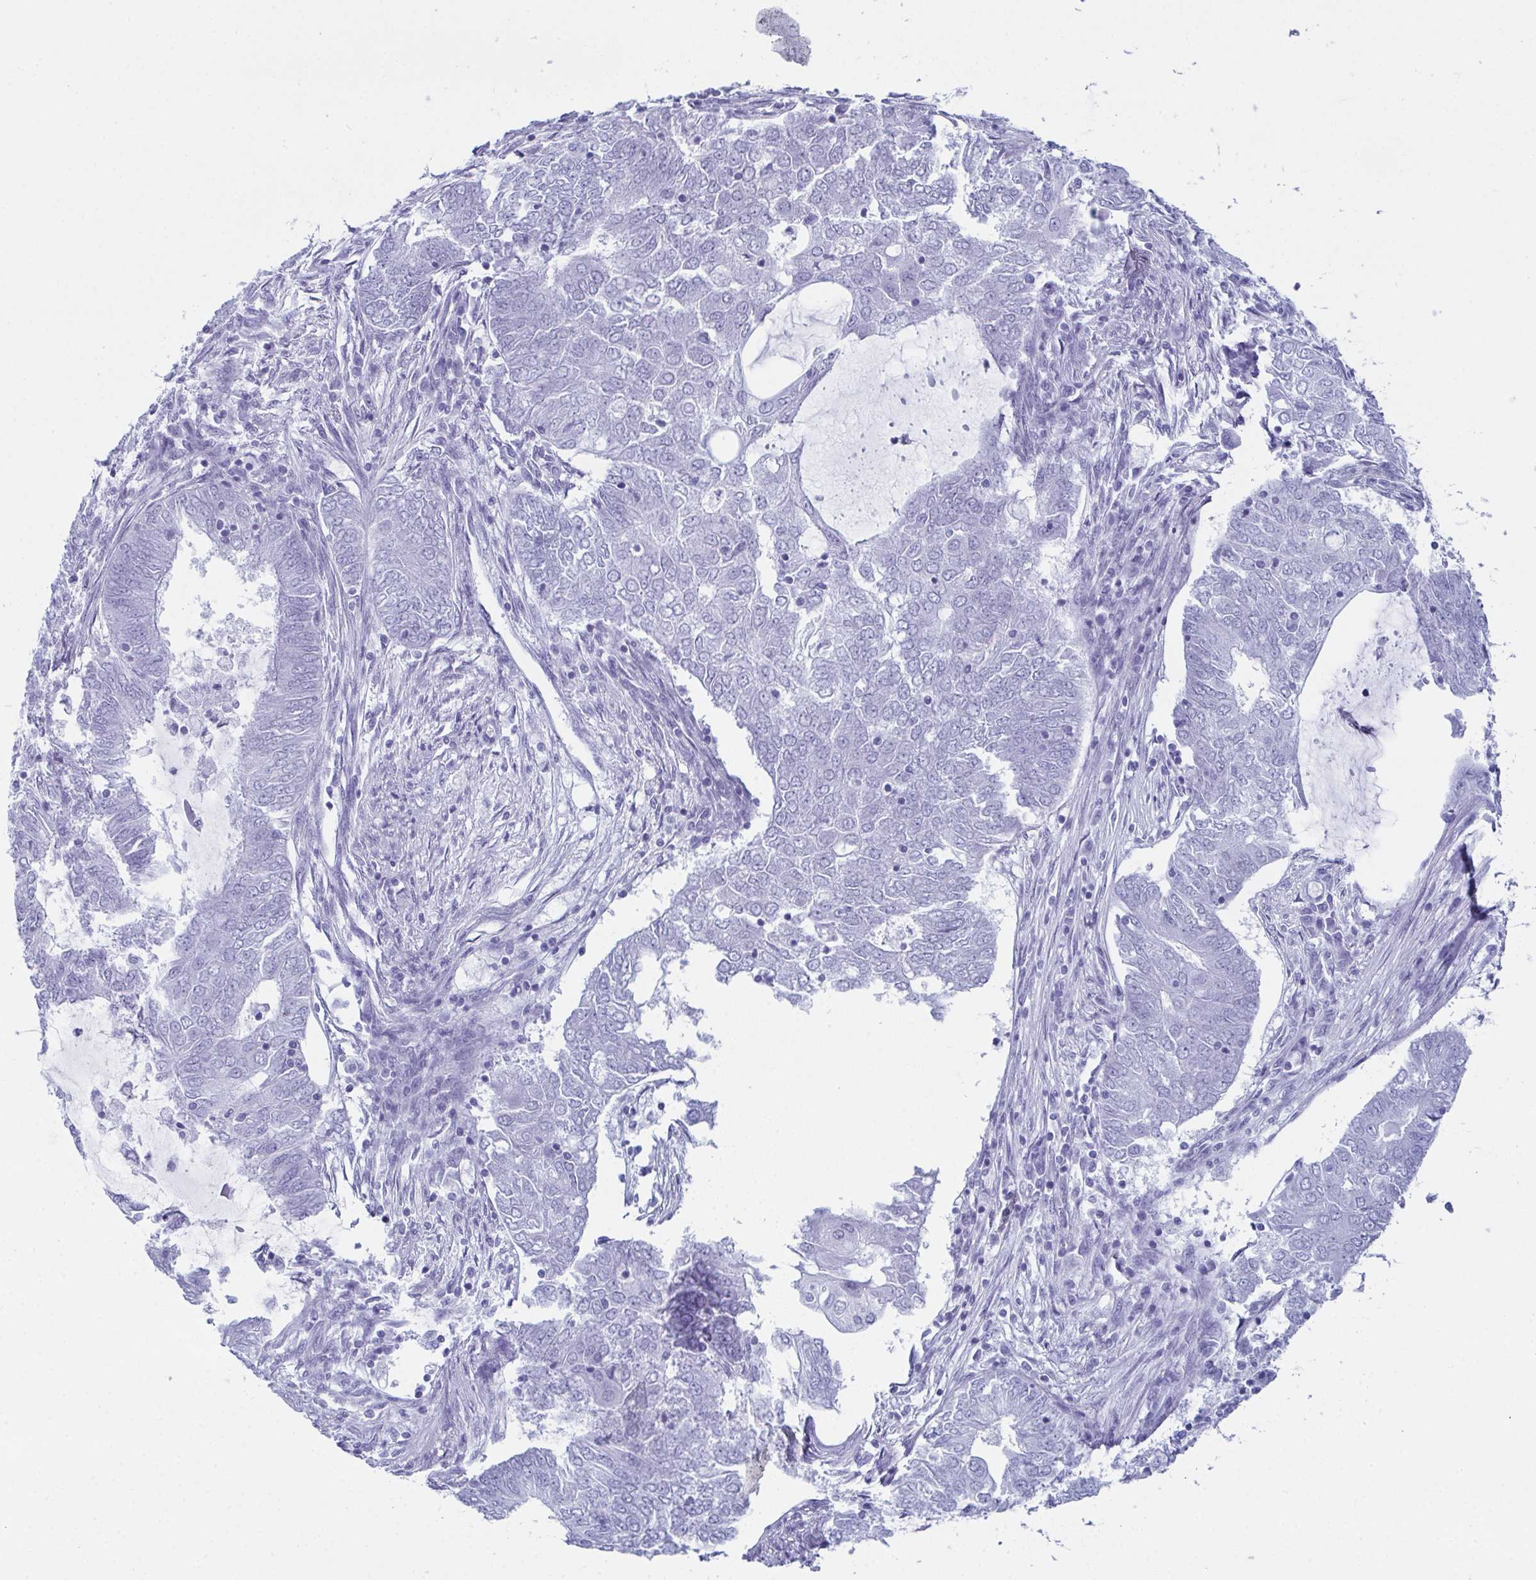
{"staining": {"intensity": "negative", "quantity": "none", "location": "none"}, "tissue": "endometrial cancer", "cell_type": "Tumor cells", "image_type": "cancer", "snomed": [{"axis": "morphology", "description": "Adenocarcinoma, NOS"}, {"axis": "topography", "description": "Endometrium"}], "caption": "Tumor cells show no significant protein positivity in endometrial cancer.", "gene": "ENKUR", "patient": {"sex": "female", "age": 62}}